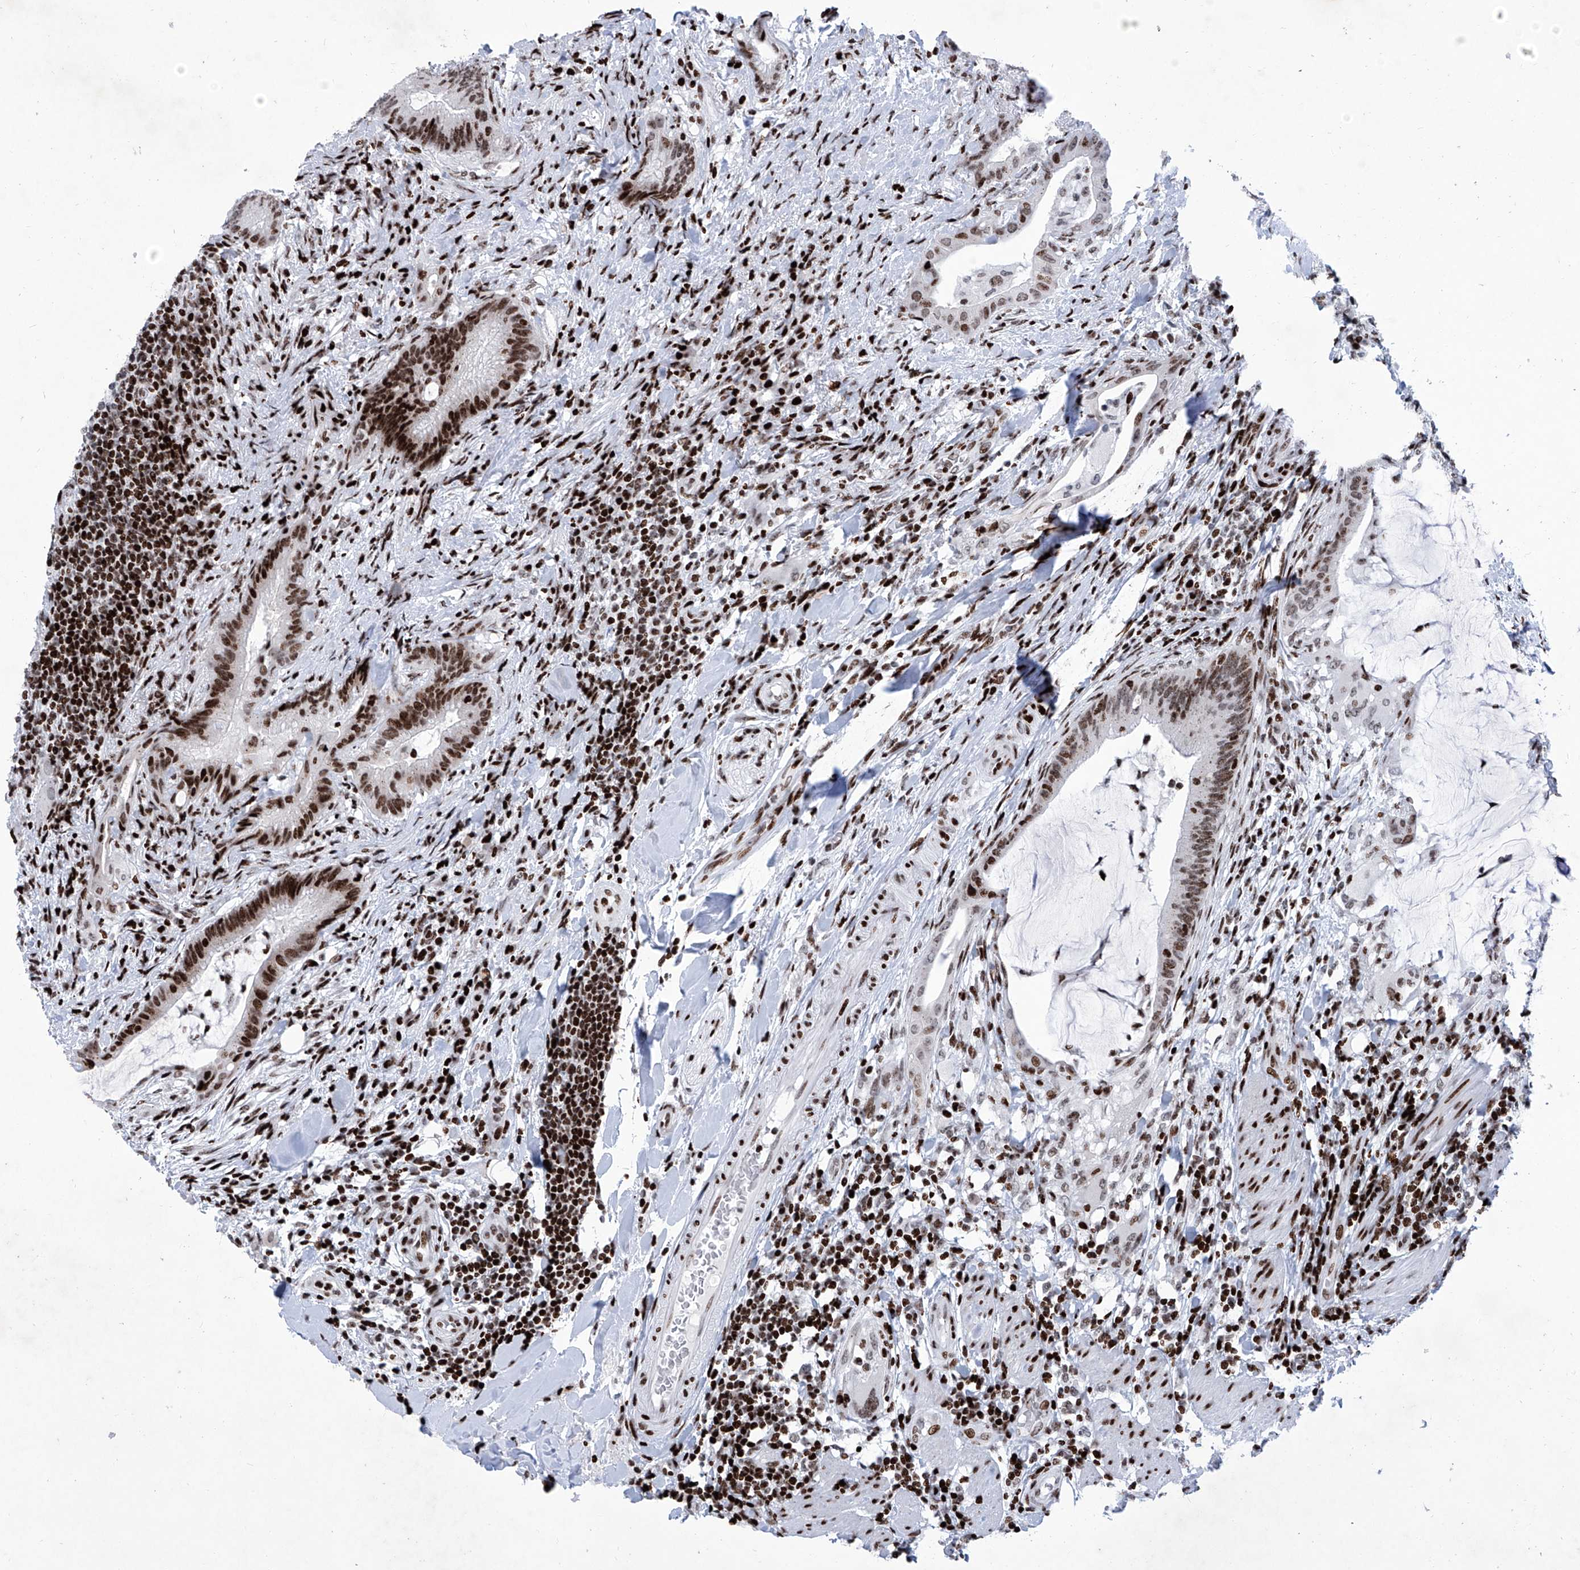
{"staining": {"intensity": "moderate", "quantity": ">75%", "location": "nuclear"}, "tissue": "colorectal cancer", "cell_type": "Tumor cells", "image_type": "cancer", "snomed": [{"axis": "morphology", "description": "Adenocarcinoma, NOS"}, {"axis": "topography", "description": "Colon"}], "caption": "Adenocarcinoma (colorectal) stained for a protein exhibits moderate nuclear positivity in tumor cells.", "gene": "HEY2", "patient": {"sex": "female", "age": 66}}